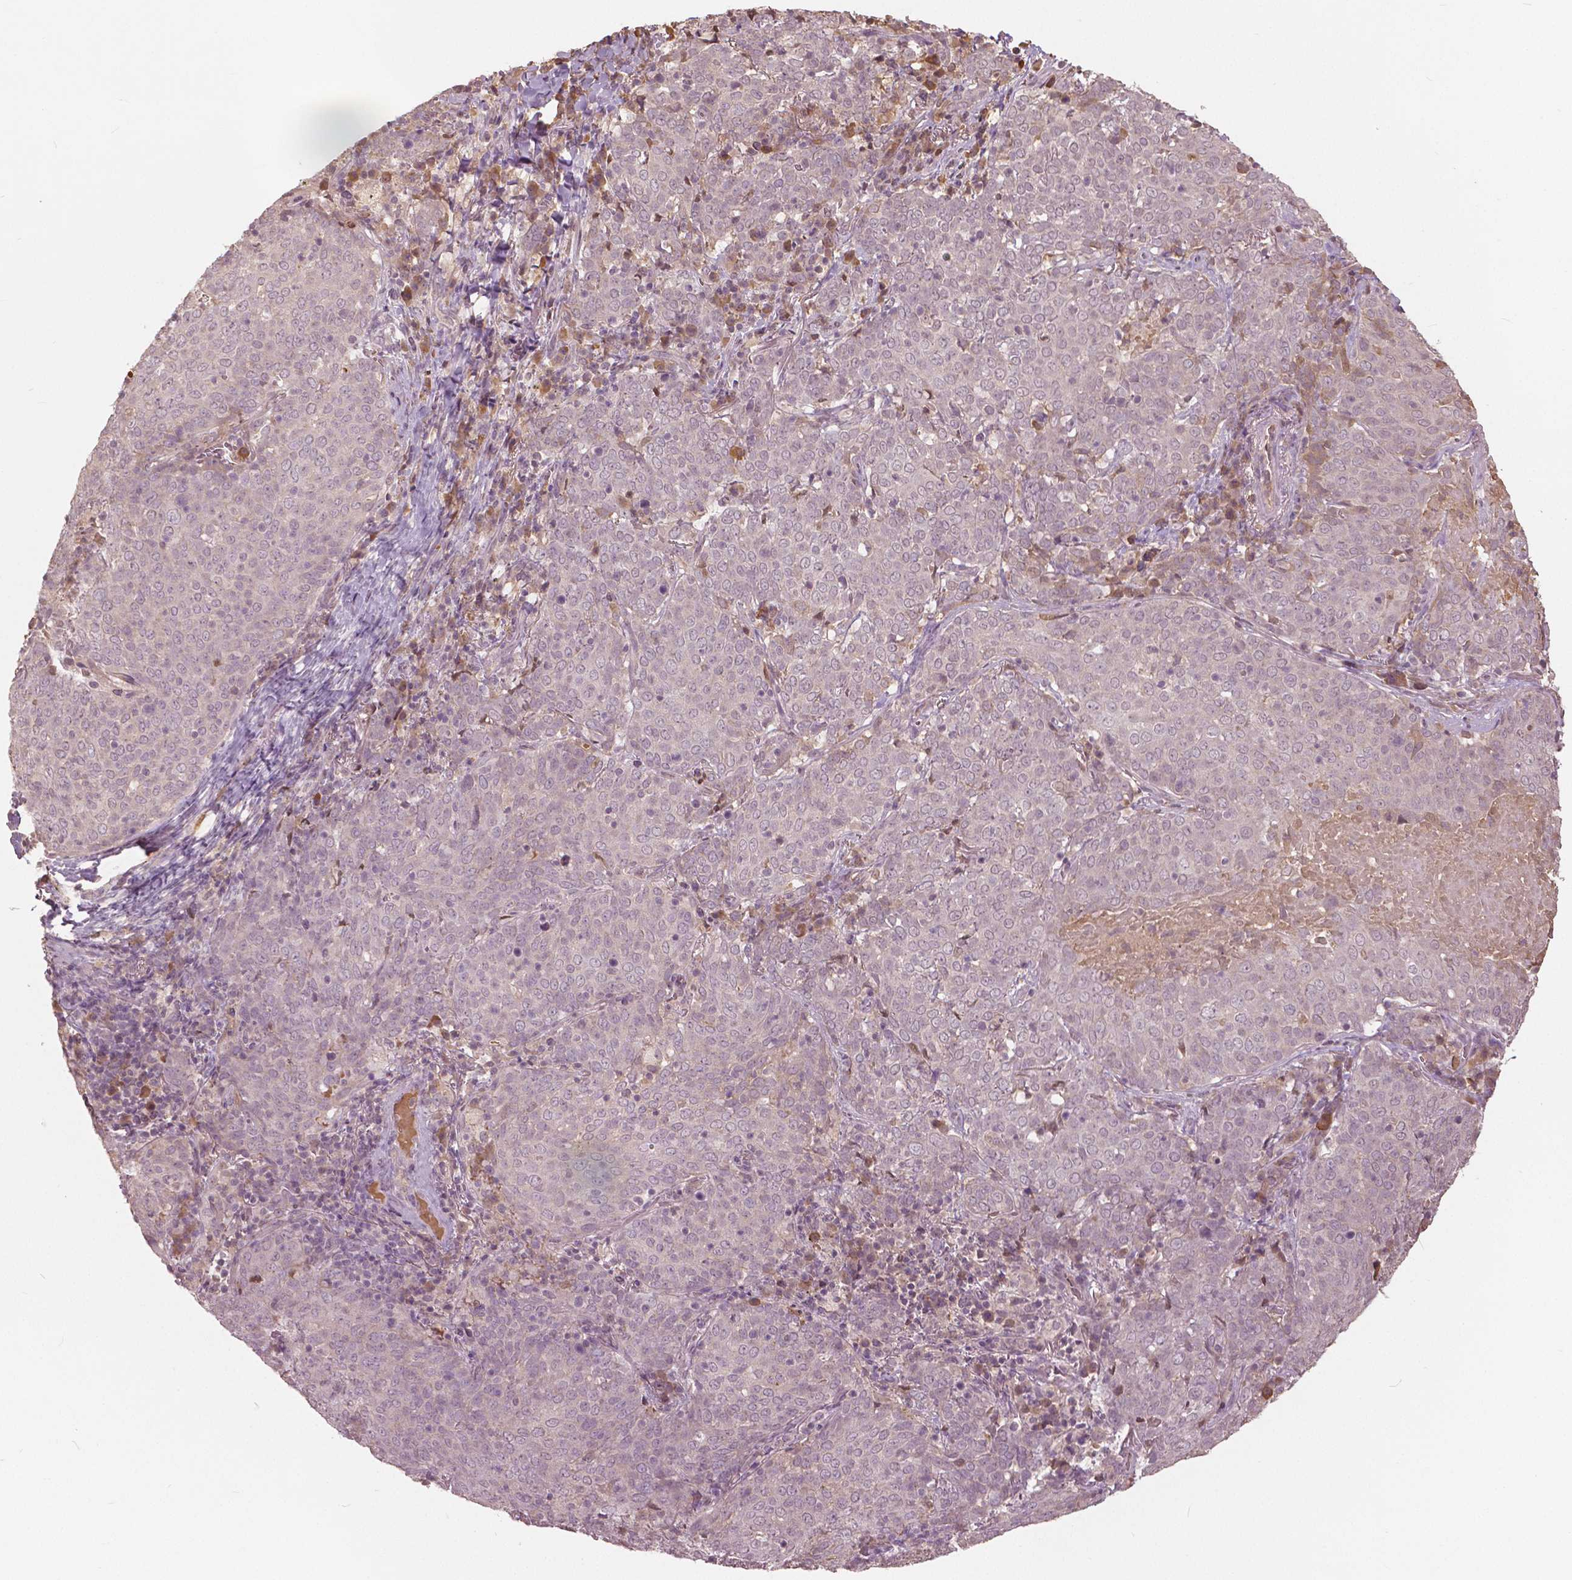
{"staining": {"intensity": "negative", "quantity": "none", "location": "none"}, "tissue": "lung cancer", "cell_type": "Tumor cells", "image_type": "cancer", "snomed": [{"axis": "morphology", "description": "Squamous cell carcinoma, NOS"}, {"axis": "topography", "description": "Lung"}], "caption": "High power microscopy photomicrograph of an IHC image of lung cancer (squamous cell carcinoma), revealing no significant positivity in tumor cells.", "gene": "ANGPTL4", "patient": {"sex": "male", "age": 82}}